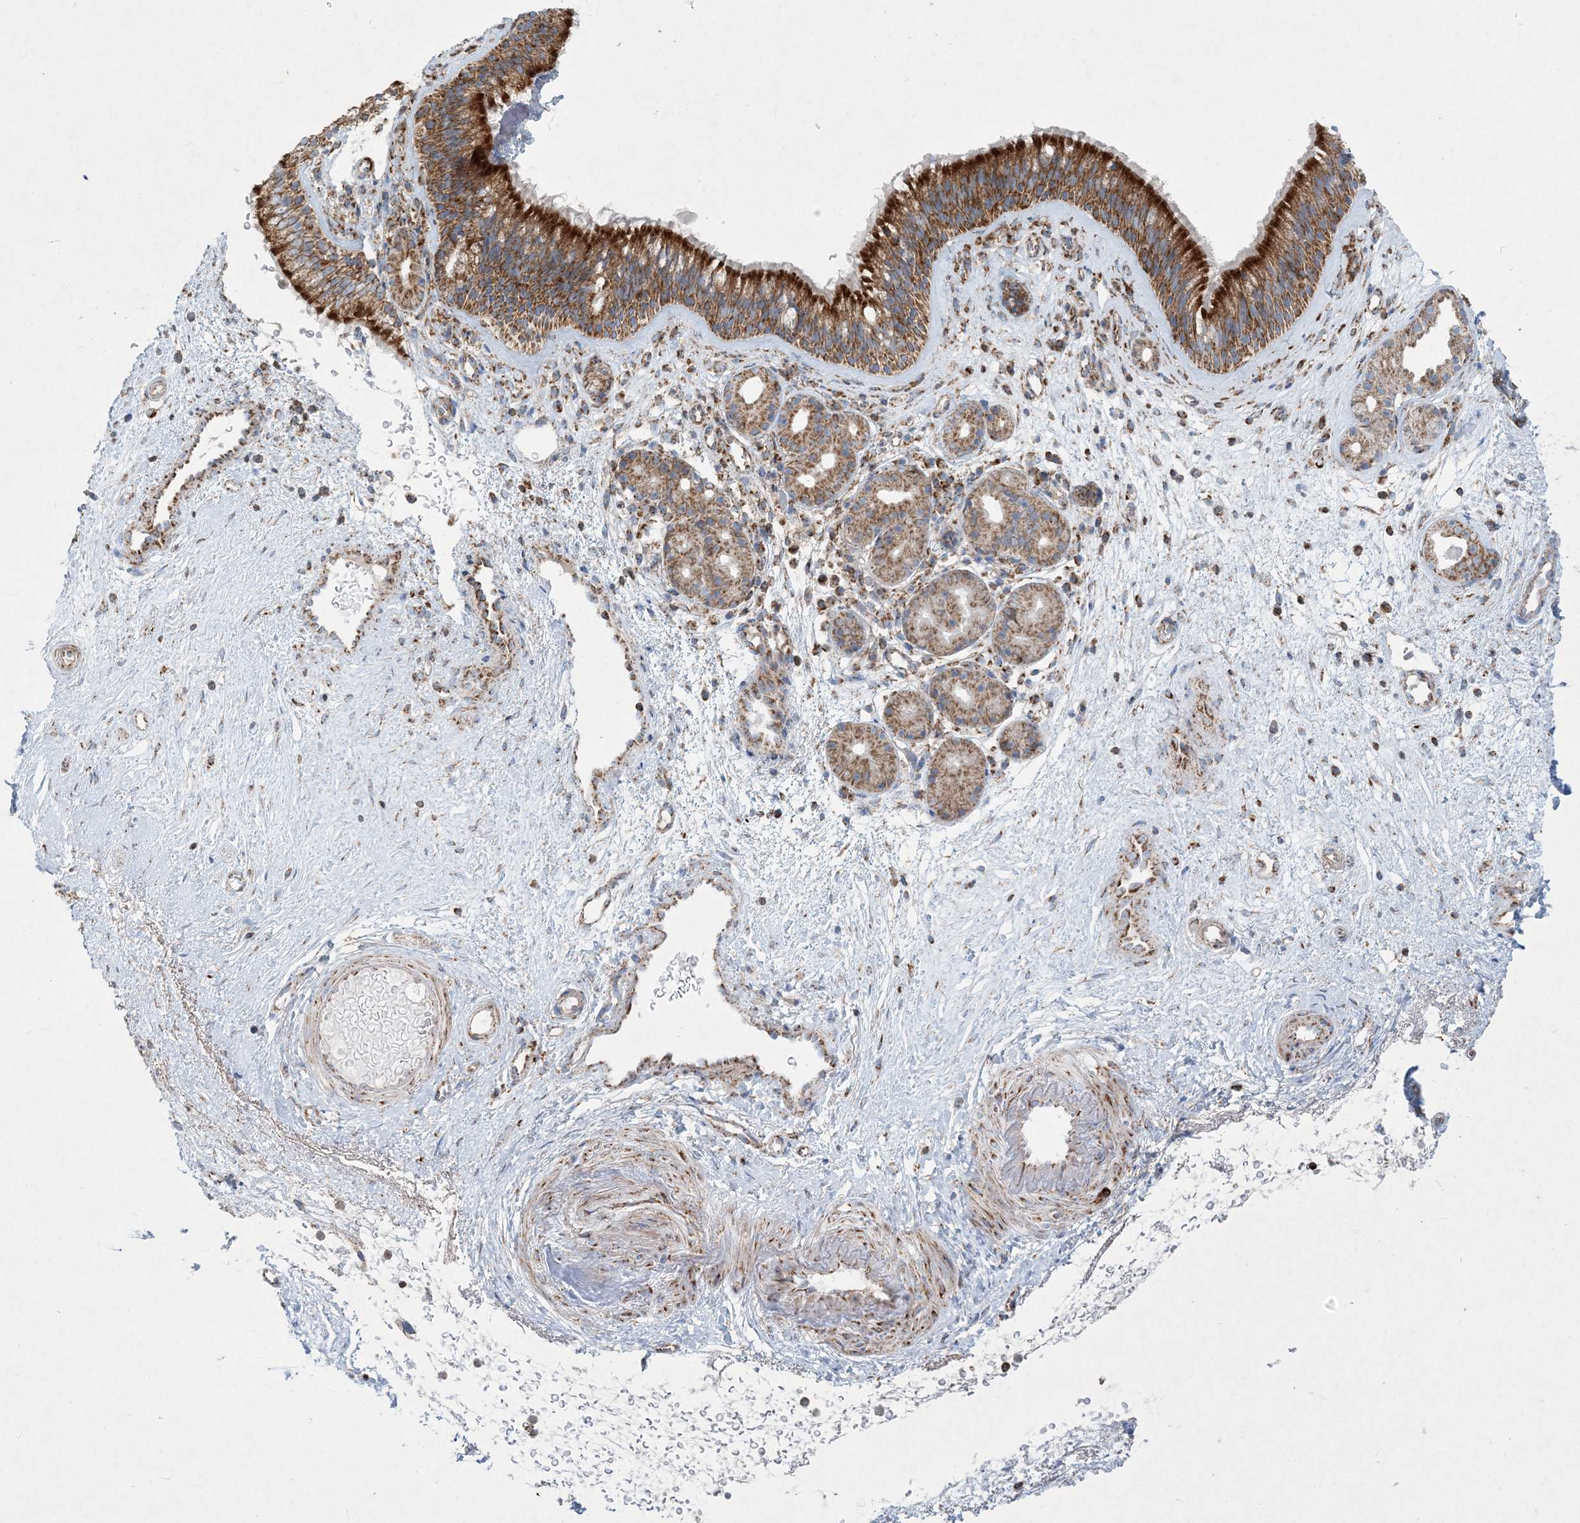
{"staining": {"intensity": "strong", "quantity": ">75%", "location": "cytoplasmic/membranous"}, "tissue": "nasopharynx", "cell_type": "Respiratory epithelial cells", "image_type": "normal", "snomed": [{"axis": "morphology", "description": "Normal tissue, NOS"}, {"axis": "morphology", "description": "Inflammation, NOS"}, {"axis": "morphology", "description": "Malignant melanoma, Metastatic site"}, {"axis": "topography", "description": "Nasopharynx"}], "caption": "IHC image of benign human nasopharynx stained for a protein (brown), which exhibits high levels of strong cytoplasmic/membranous staining in about >75% of respiratory epithelial cells.", "gene": "BEND4", "patient": {"sex": "male", "age": 70}}